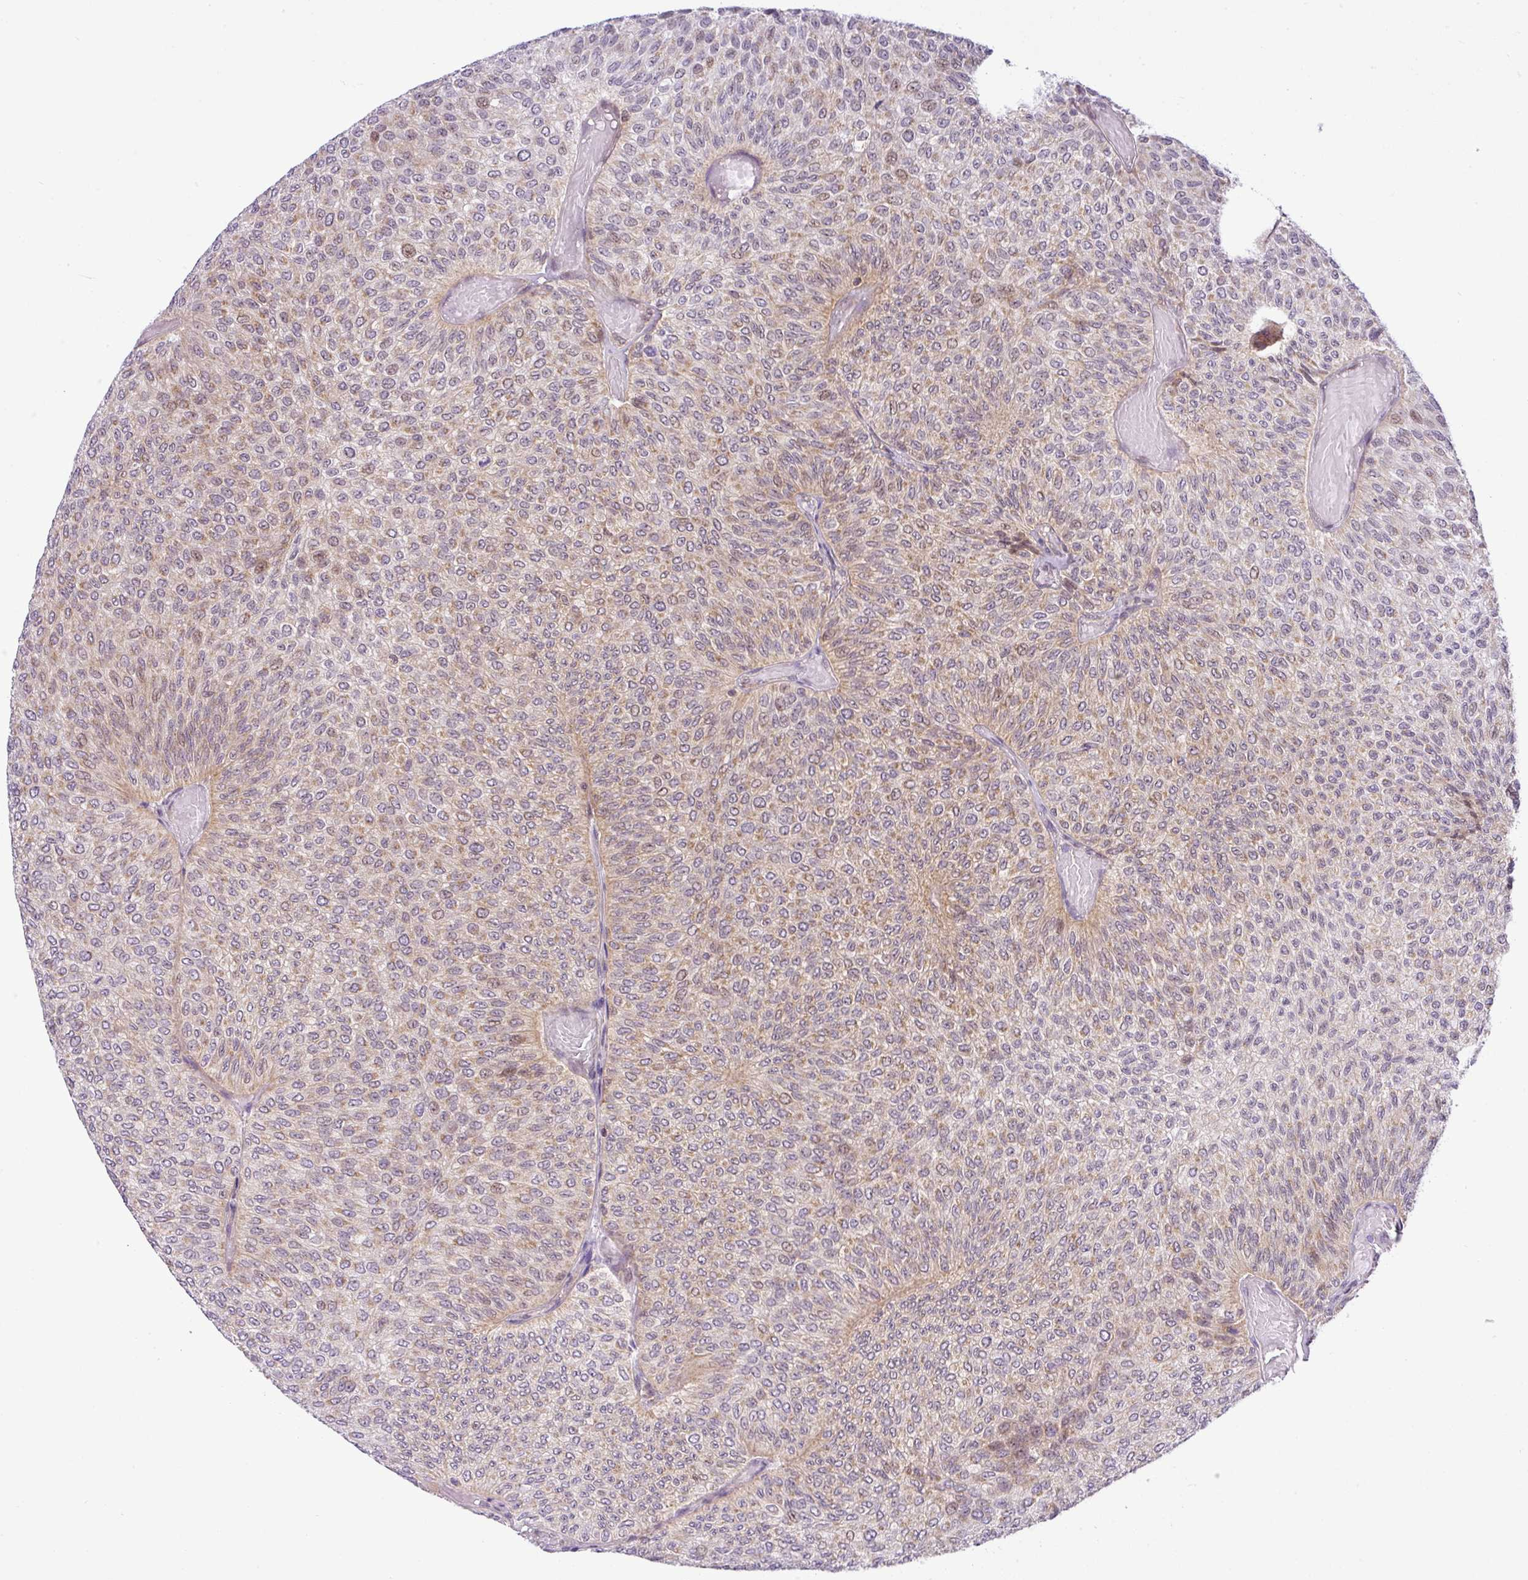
{"staining": {"intensity": "weak", "quantity": ">75%", "location": "cytoplasmic/membranous,nuclear"}, "tissue": "urothelial cancer", "cell_type": "Tumor cells", "image_type": "cancer", "snomed": [{"axis": "morphology", "description": "Urothelial carcinoma, Low grade"}, {"axis": "topography", "description": "Urinary bladder"}], "caption": "Urothelial cancer stained with DAB (3,3'-diaminobenzidine) immunohistochemistry (IHC) demonstrates low levels of weak cytoplasmic/membranous and nuclear staining in about >75% of tumor cells.", "gene": "NDUFB2", "patient": {"sex": "male", "age": 78}}